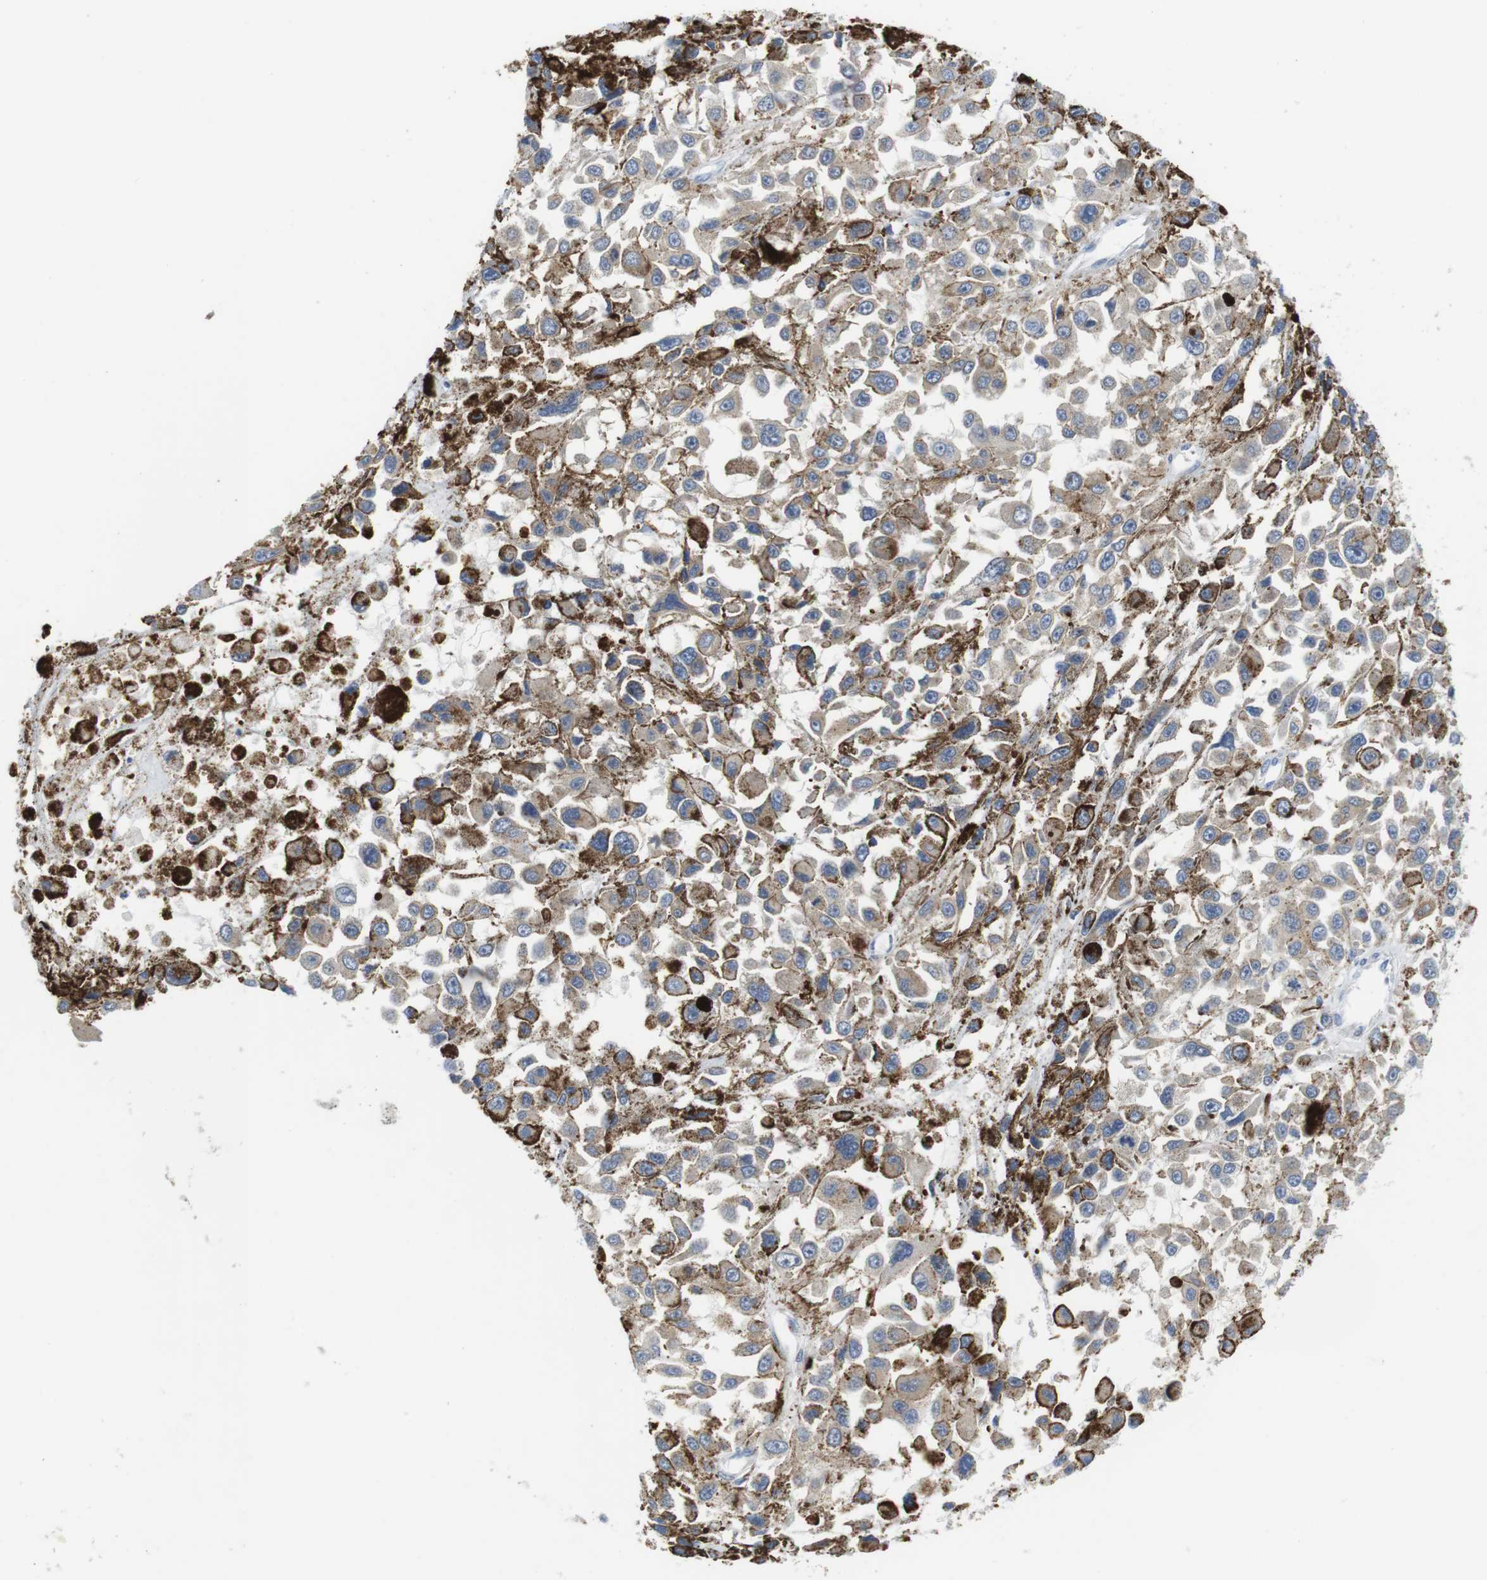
{"staining": {"intensity": "weak", "quantity": ">75%", "location": "cytoplasmic/membranous"}, "tissue": "melanoma", "cell_type": "Tumor cells", "image_type": "cancer", "snomed": [{"axis": "morphology", "description": "Malignant melanoma, Metastatic site"}, {"axis": "topography", "description": "Lymph node"}], "caption": "Brown immunohistochemical staining in malignant melanoma (metastatic site) shows weak cytoplasmic/membranous positivity in about >75% of tumor cells.", "gene": "CNGA2", "patient": {"sex": "male", "age": 59}}